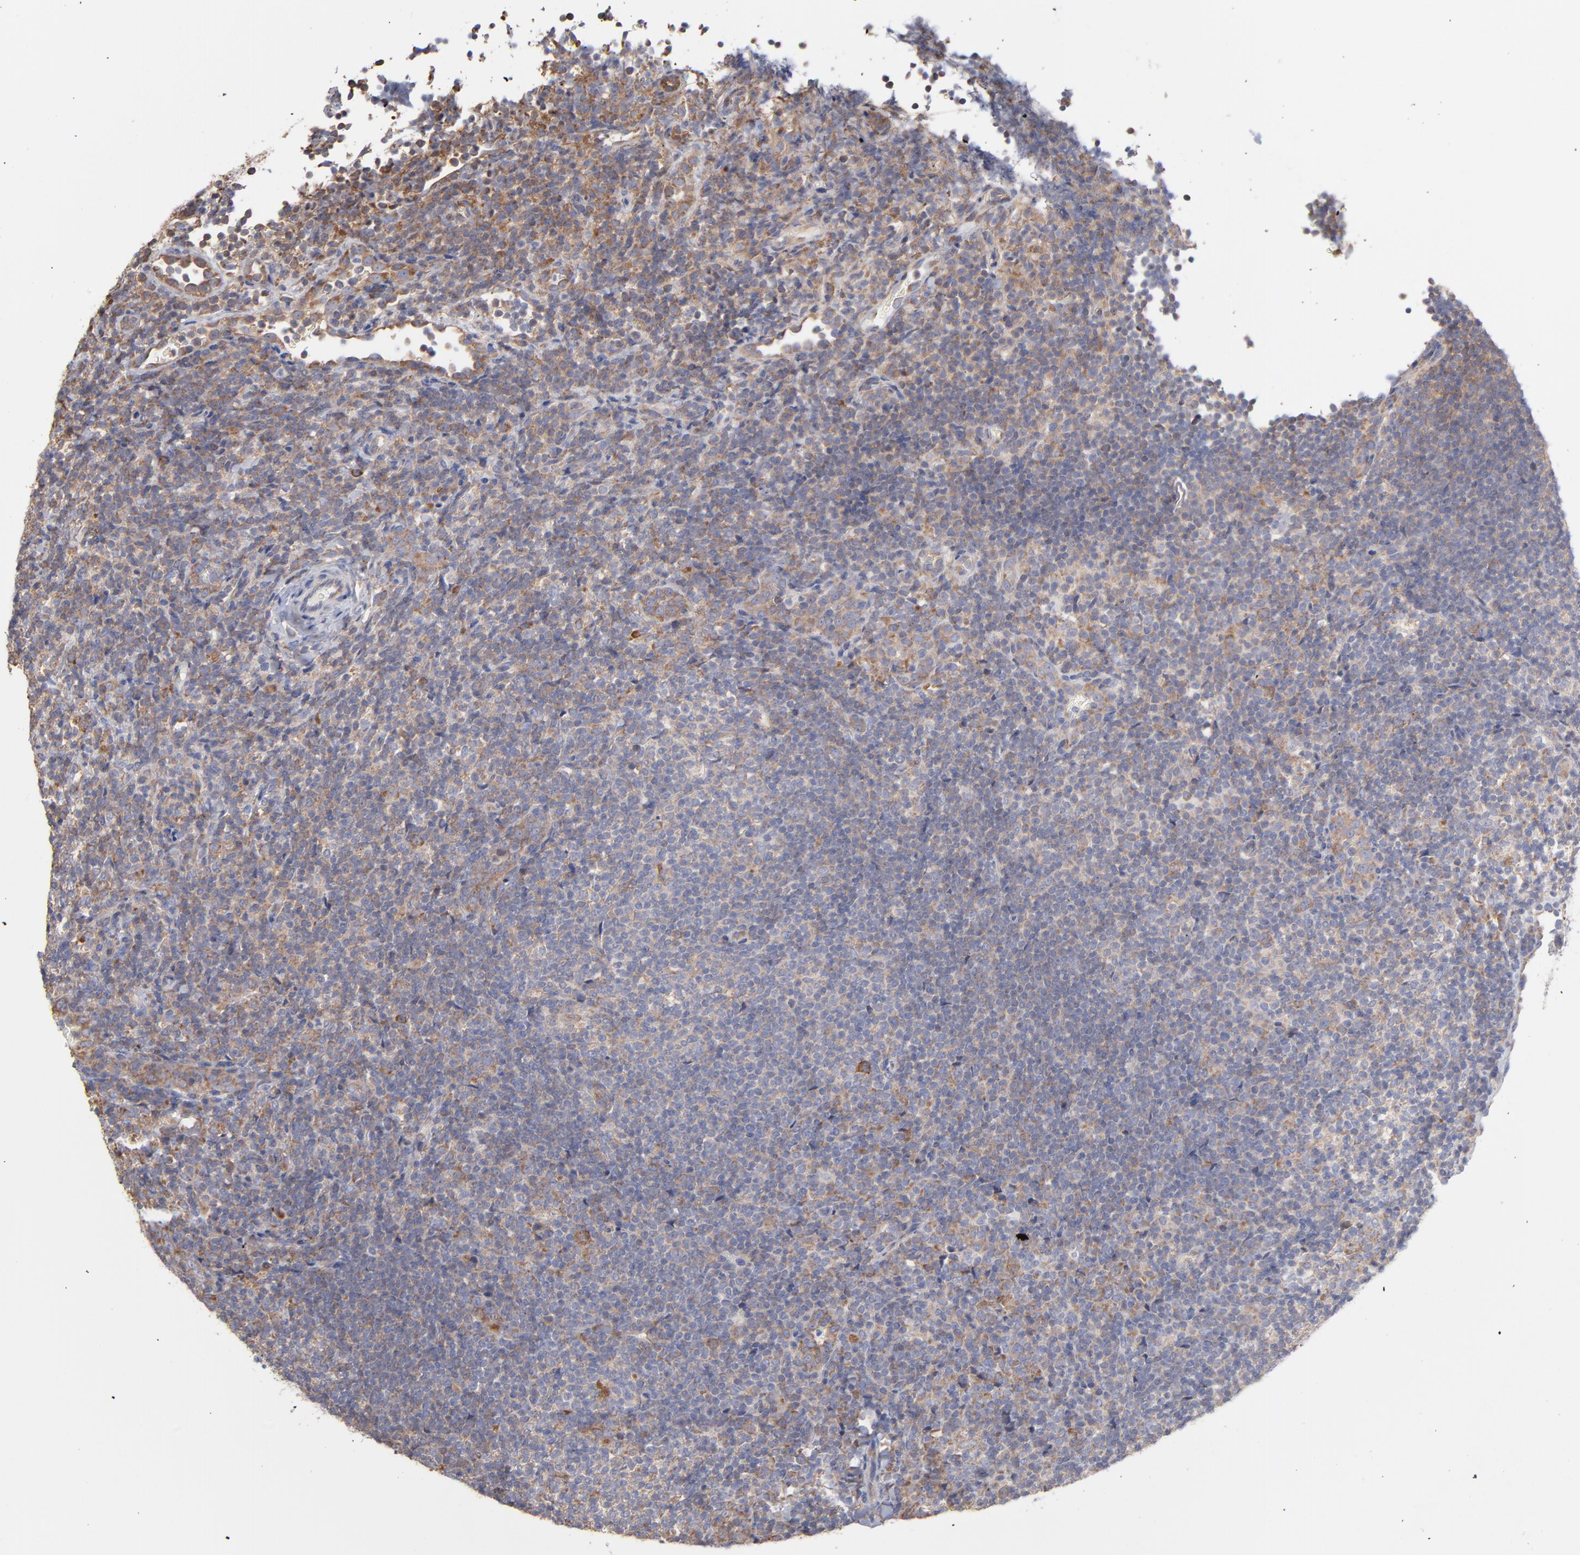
{"staining": {"intensity": "weak", "quantity": "25%-75%", "location": "cytoplasmic/membranous"}, "tissue": "lymphoma", "cell_type": "Tumor cells", "image_type": "cancer", "snomed": [{"axis": "morphology", "description": "Malignant lymphoma, non-Hodgkin's type, Low grade"}, {"axis": "topography", "description": "Lymph node"}], "caption": "This is an image of IHC staining of low-grade malignant lymphoma, non-Hodgkin's type, which shows weak expression in the cytoplasmic/membranous of tumor cells.", "gene": "RPL3", "patient": {"sex": "female", "age": 76}}